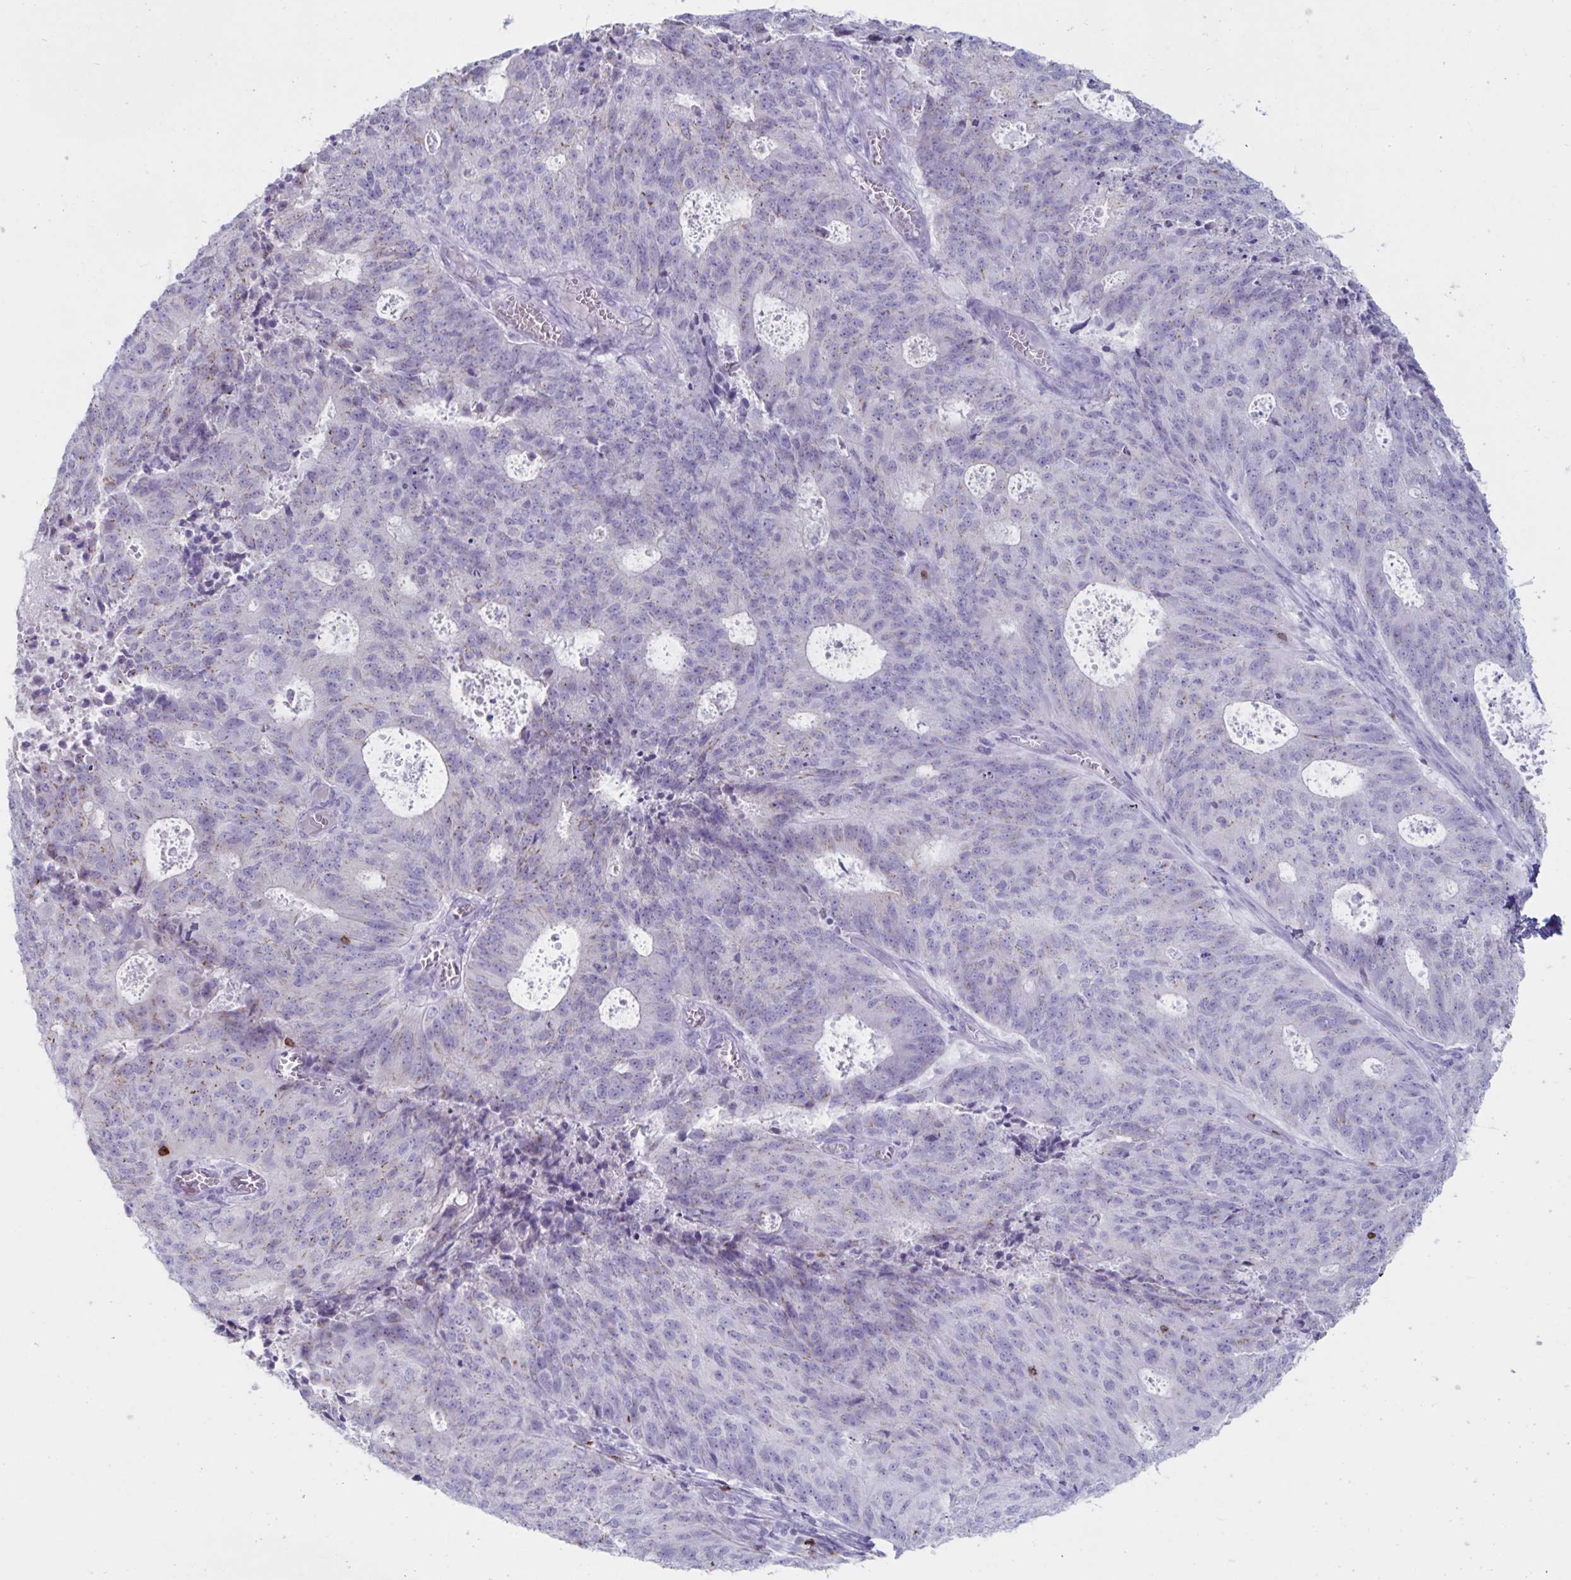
{"staining": {"intensity": "negative", "quantity": "none", "location": "none"}, "tissue": "endometrial cancer", "cell_type": "Tumor cells", "image_type": "cancer", "snomed": [{"axis": "morphology", "description": "Adenocarcinoma, NOS"}, {"axis": "topography", "description": "Endometrium"}], "caption": "Tumor cells are negative for protein expression in human adenocarcinoma (endometrial).", "gene": "GNLY", "patient": {"sex": "female", "age": 82}}